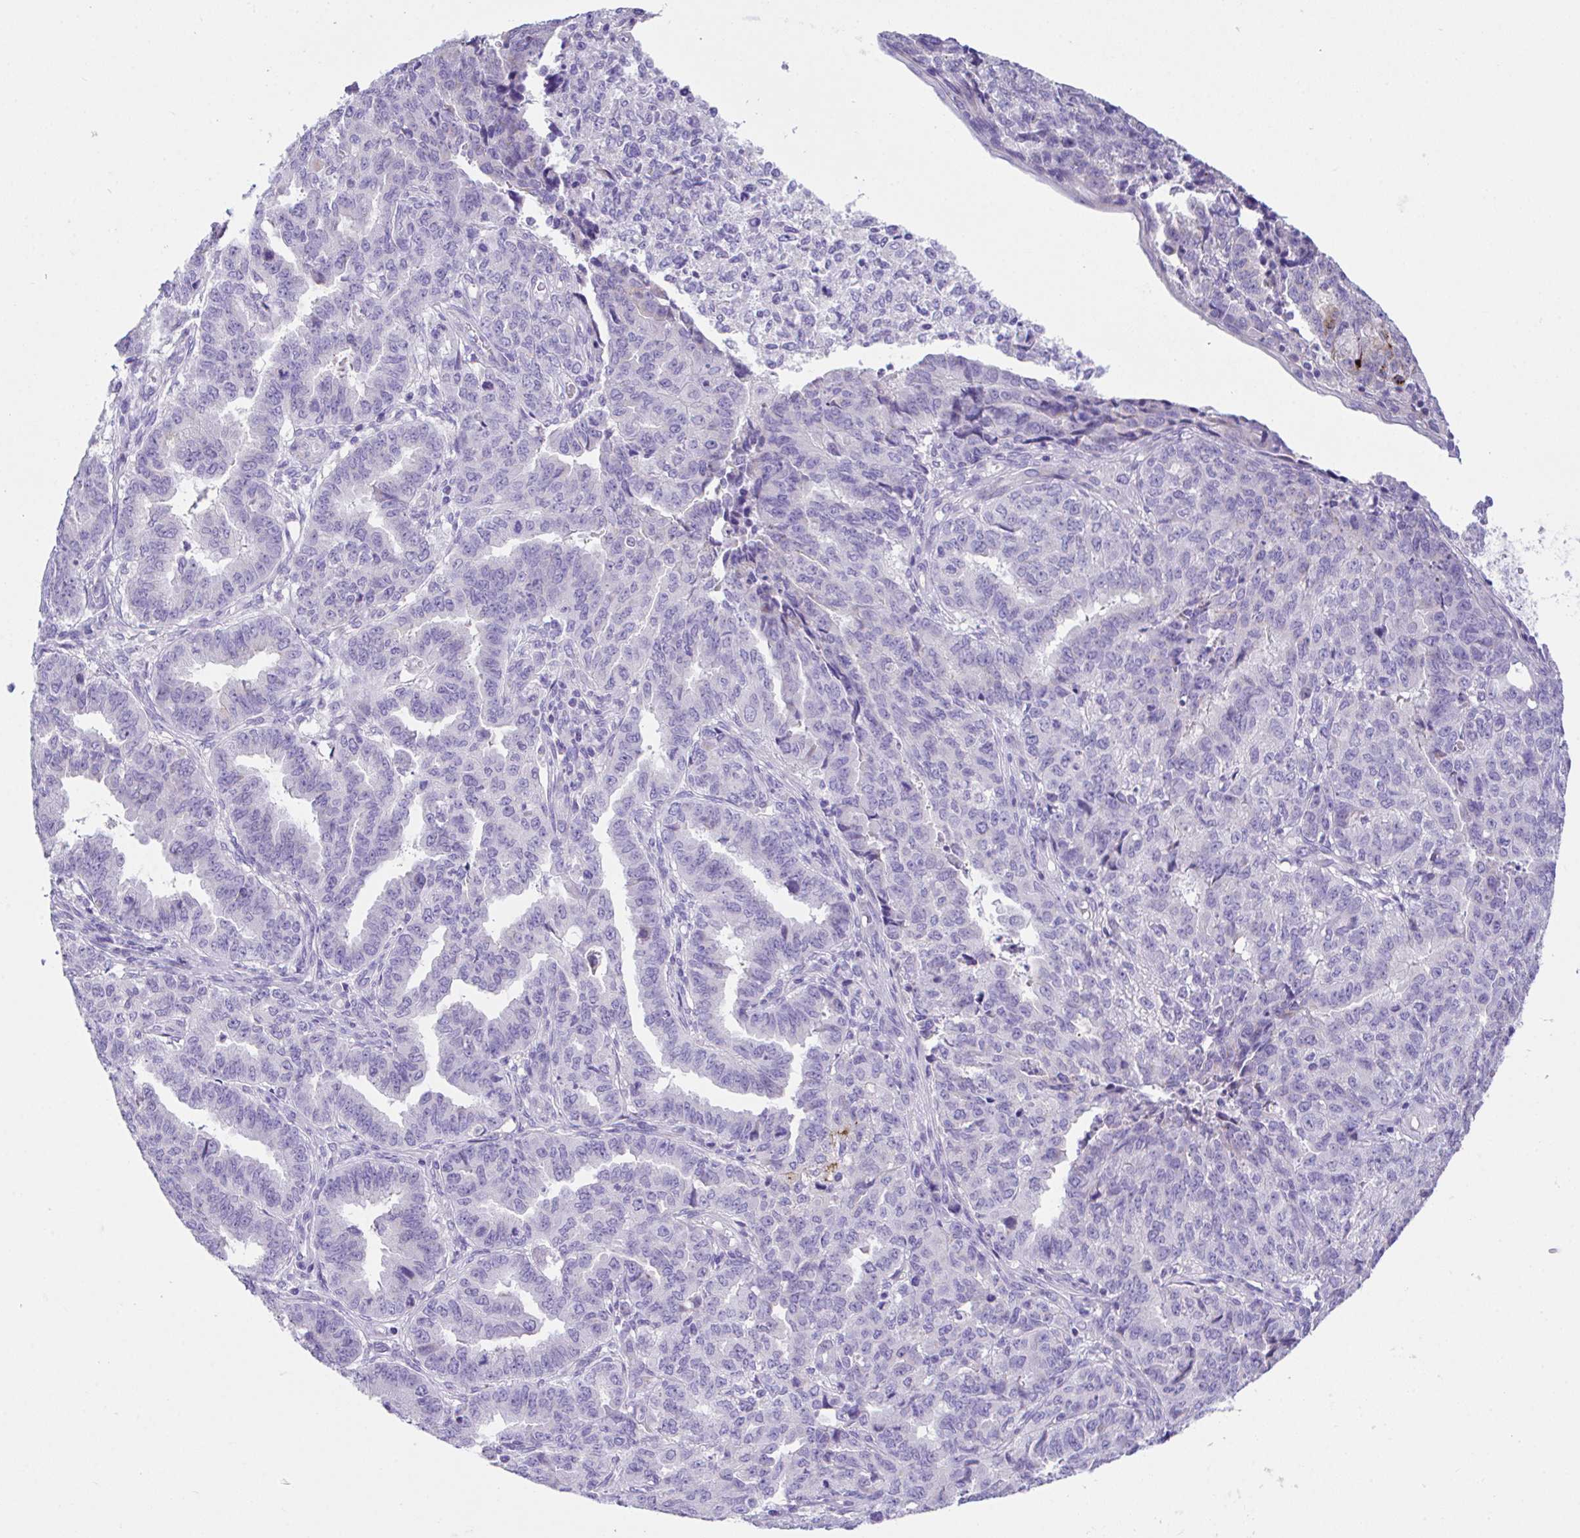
{"staining": {"intensity": "negative", "quantity": "none", "location": "none"}, "tissue": "endometrial cancer", "cell_type": "Tumor cells", "image_type": "cancer", "snomed": [{"axis": "morphology", "description": "Adenocarcinoma, NOS"}, {"axis": "topography", "description": "Endometrium"}], "caption": "Micrograph shows no protein positivity in tumor cells of endometrial cancer (adenocarcinoma) tissue.", "gene": "SLC16A6", "patient": {"sex": "female", "age": 50}}